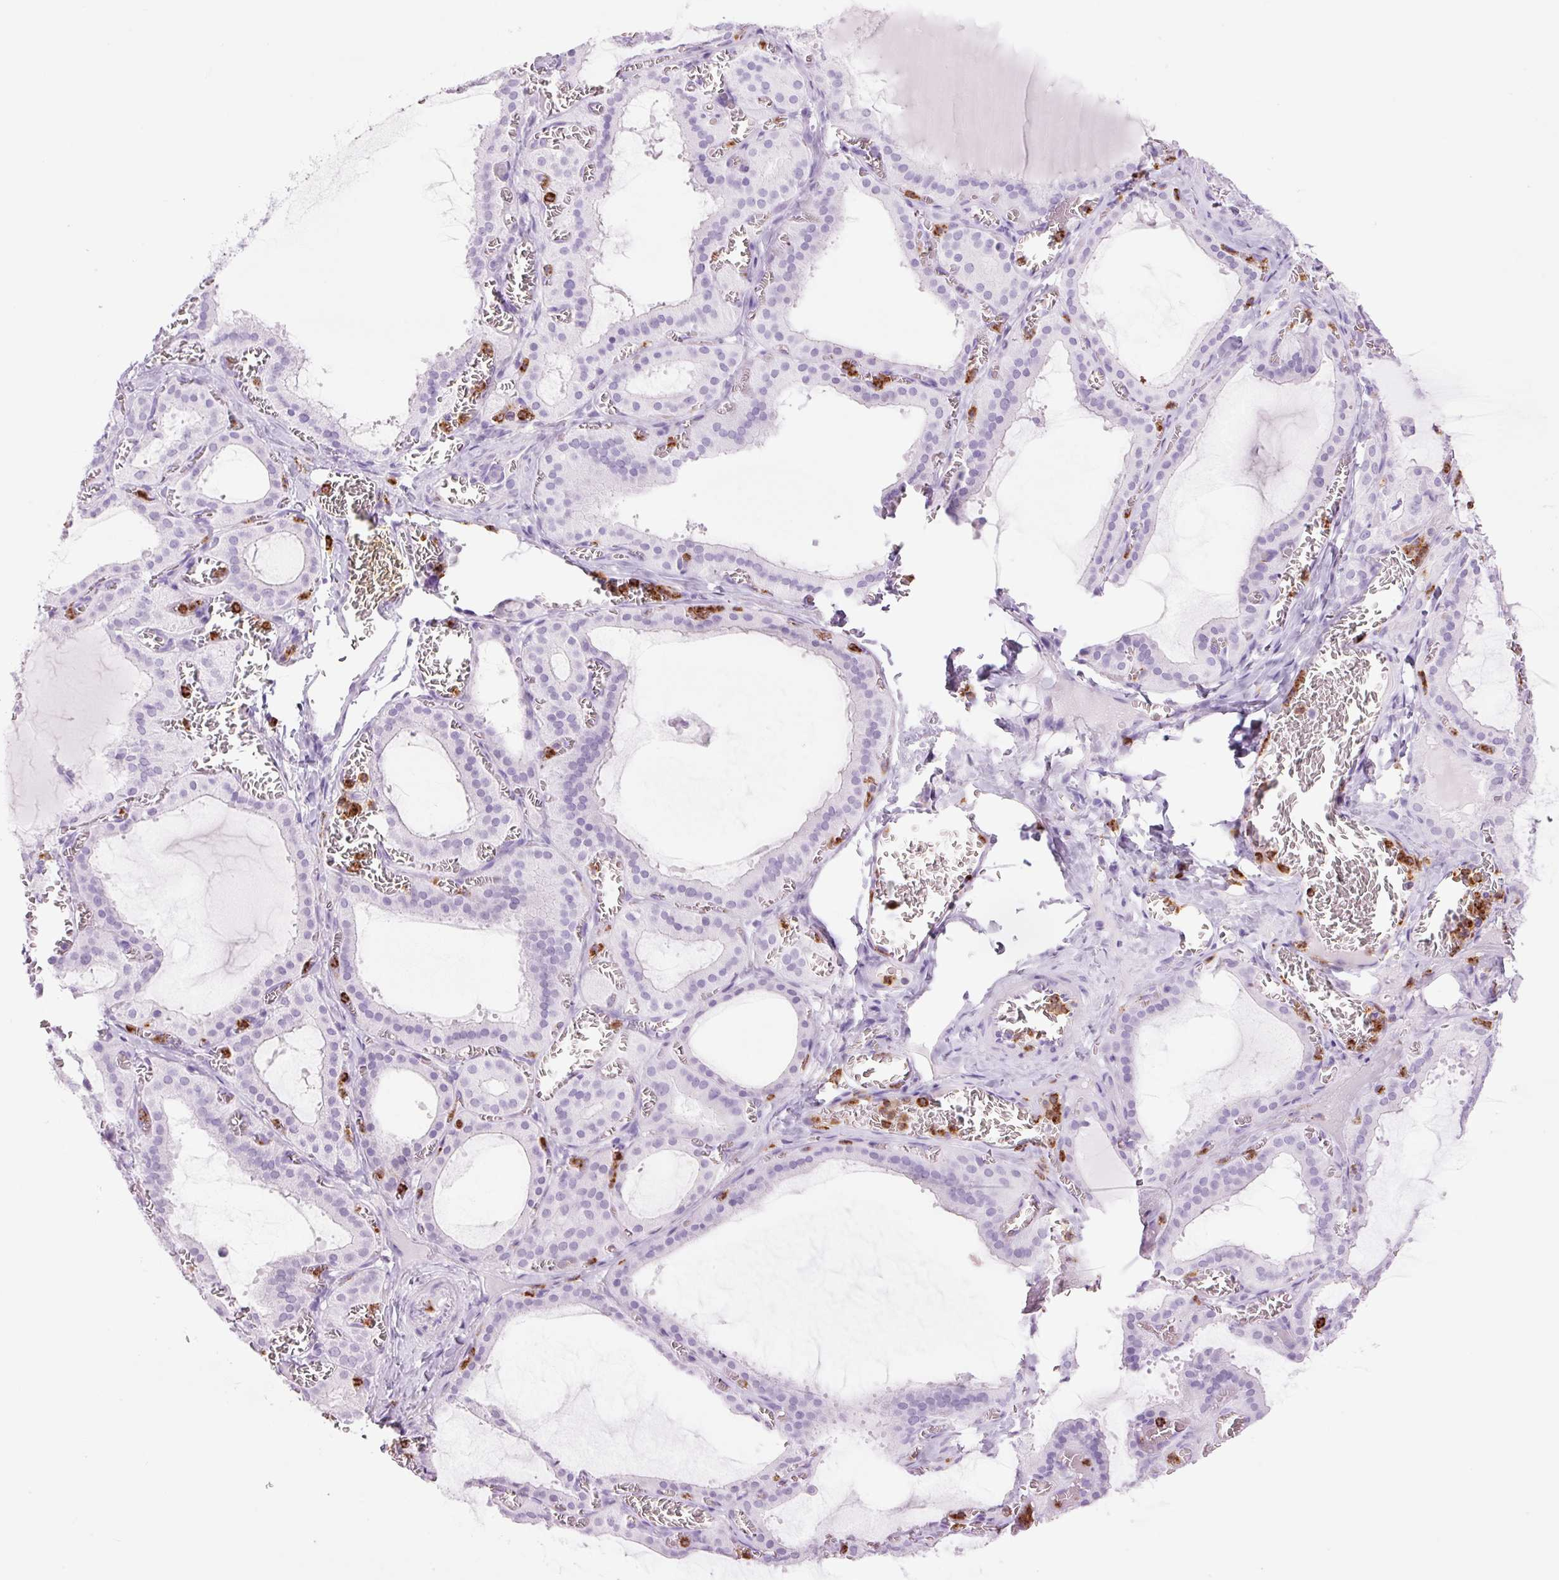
{"staining": {"intensity": "negative", "quantity": "none", "location": "none"}, "tissue": "thyroid gland", "cell_type": "Glandular cells", "image_type": "normal", "snomed": [{"axis": "morphology", "description": "Normal tissue, NOS"}, {"axis": "topography", "description": "Thyroid gland"}], "caption": "IHC of benign human thyroid gland shows no staining in glandular cells. (Brightfield microscopy of DAB immunohistochemistry (IHC) at high magnification).", "gene": "LYZ", "patient": {"sex": "female", "age": 30}}